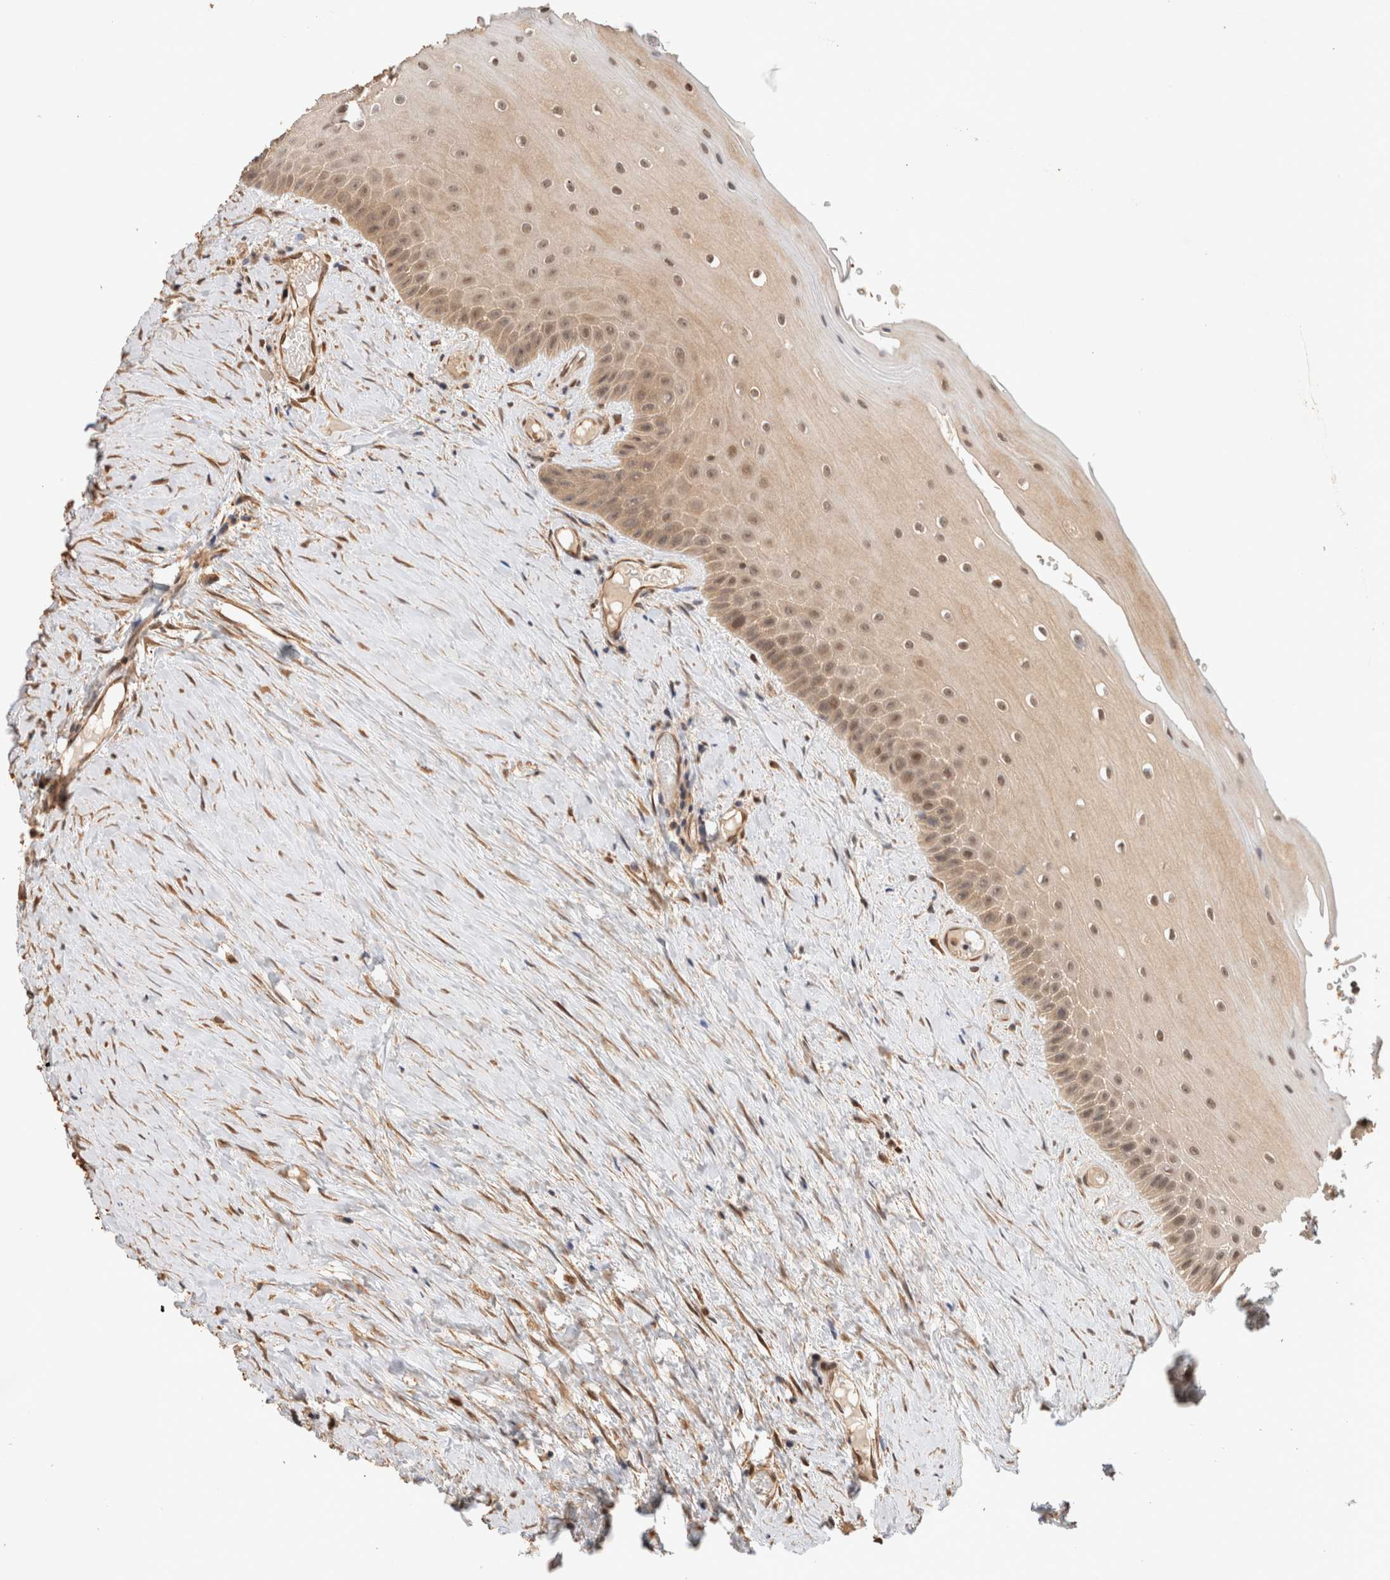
{"staining": {"intensity": "weak", "quantity": ">75%", "location": "cytoplasmic/membranous,nuclear"}, "tissue": "oral mucosa", "cell_type": "Squamous epithelial cells", "image_type": "normal", "snomed": [{"axis": "morphology", "description": "Normal tissue, NOS"}, {"axis": "topography", "description": "Skeletal muscle"}, {"axis": "topography", "description": "Oral tissue"}, {"axis": "topography", "description": "Peripheral nerve tissue"}], "caption": "DAB (3,3'-diaminobenzidine) immunohistochemical staining of normal human oral mucosa displays weak cytoplasmic/membranous,nuclear protein staining in about >75% of squamous epithelial cells.", "gene": "OTUD6B", "patient": {"sex": "female", "age": 84}}